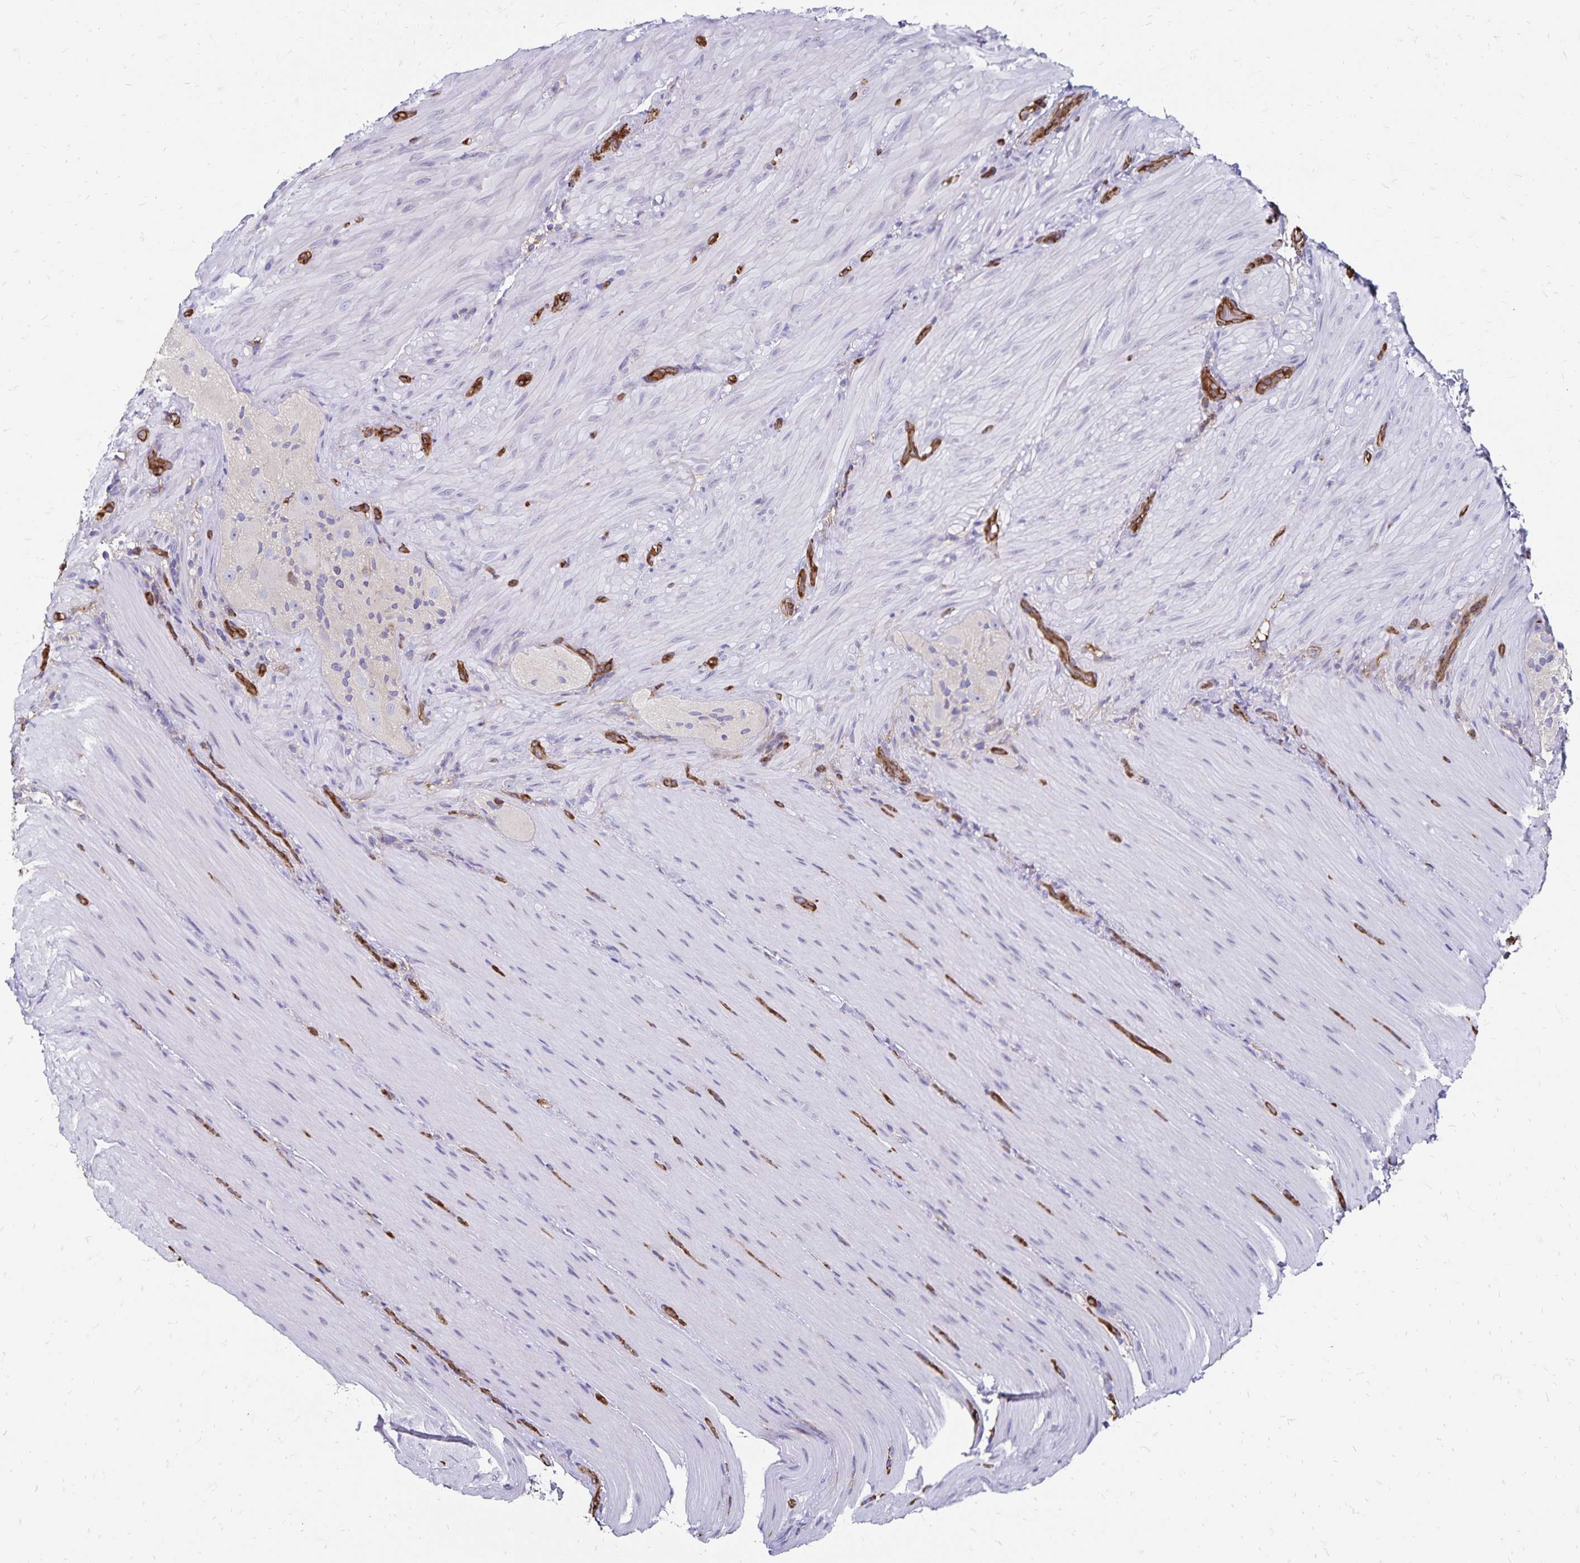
{"staining": {"intensity": "negative", "quantity": "none", "location": "none"}, "tissue": "smooth muscle", "cell_type": "Smooth muscle cells", "image_type": "normal", "snomed": [{"axis": "morphology", "description": "Normal tissue, NOS"}, {"axis": "topography", "description": "Smooth muscle"}, {"axis": "topography", "description": "Colon"}], "caption": "An IHC photomicrograph of benign smooth muscle is shown. There is no staining in smooth muscle cells of smooth muscle. The staining is performed using DAB (3,3'-diaminobenzidine) brown chromogen with nuclei counter-stained in using hematoxylin.", "gene": "RPRML", "patient": {"sex": "male", "age": 73}}